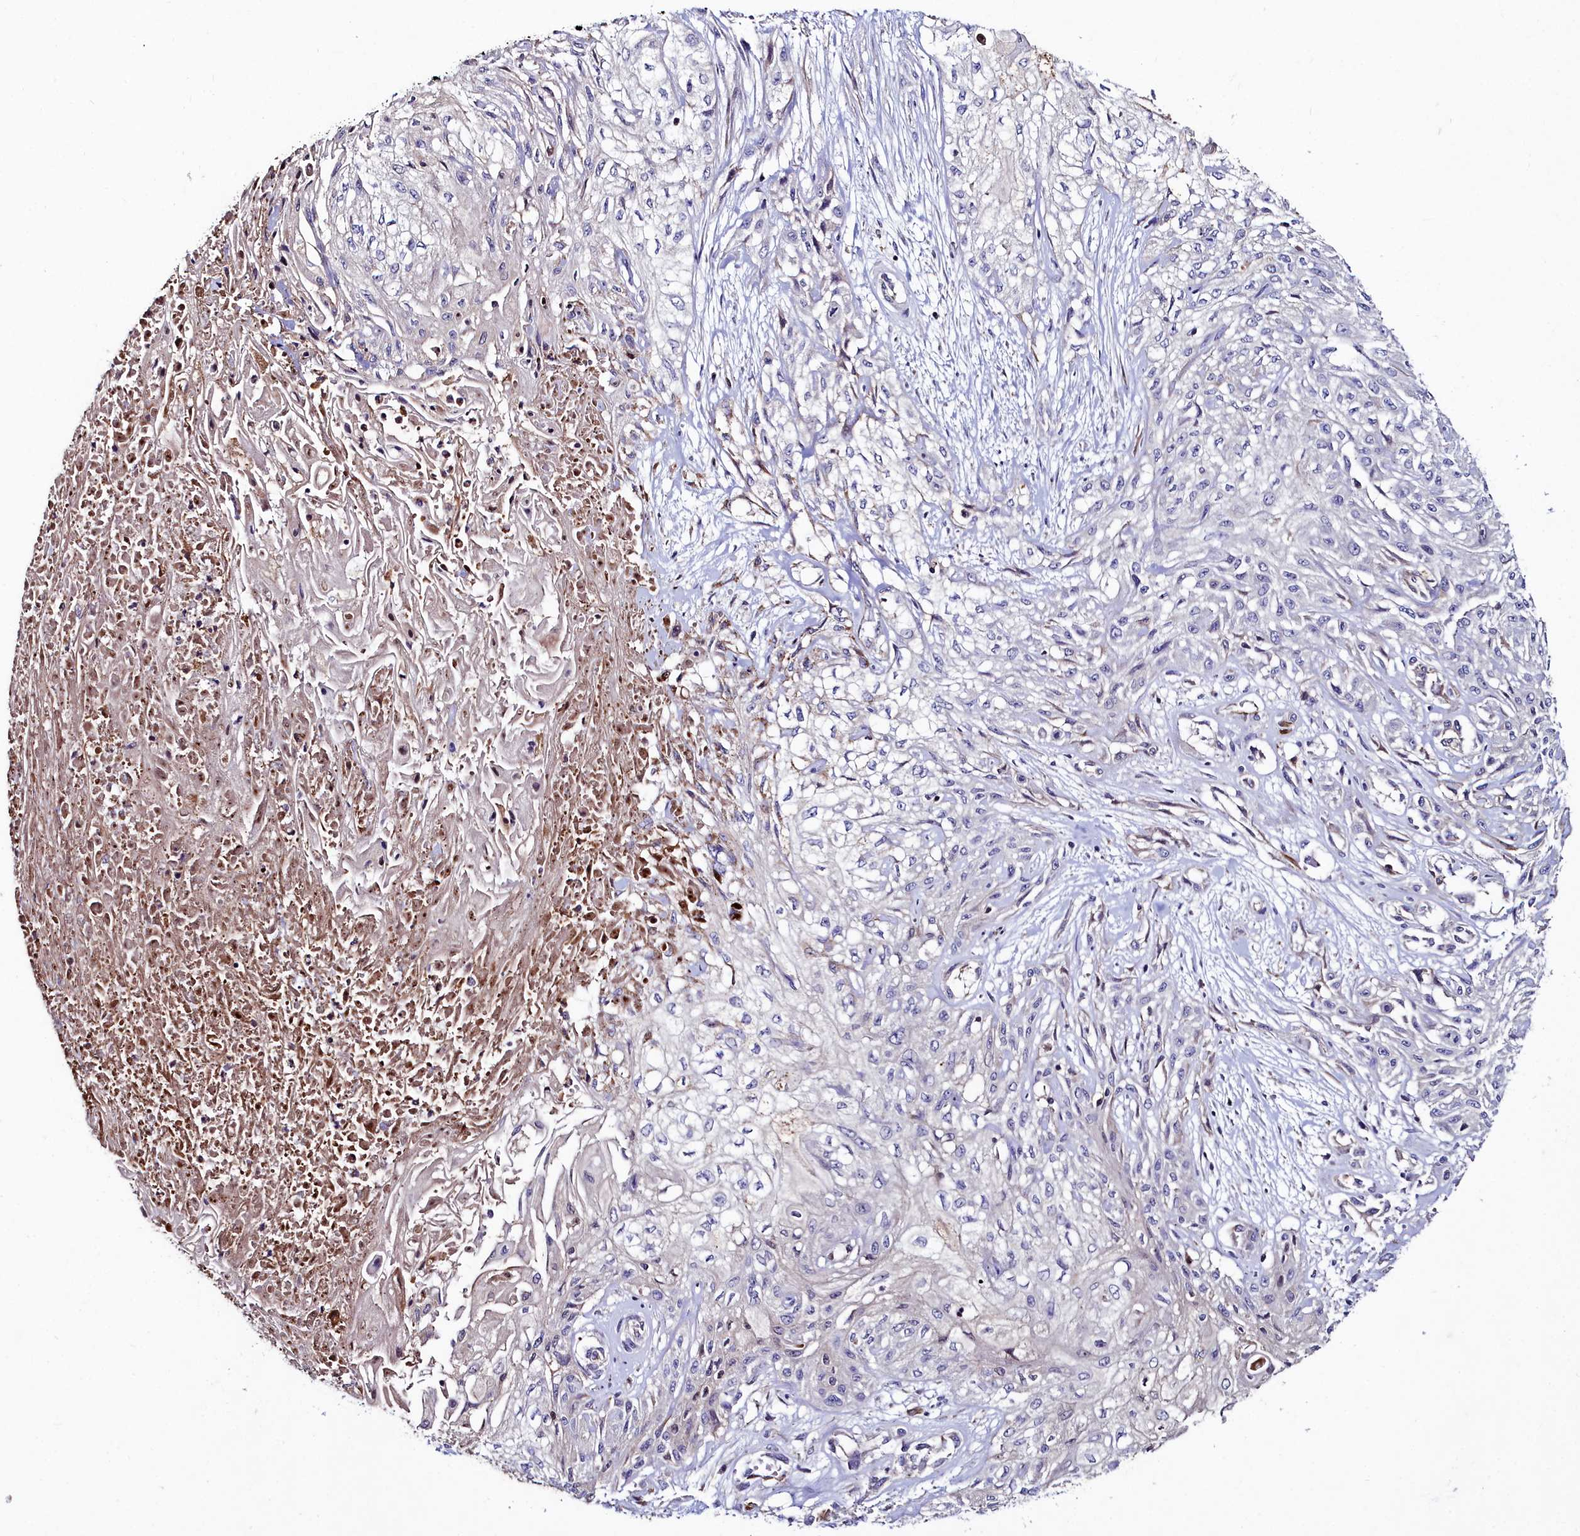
{"staining": {"intensity": "negative", "quantity": "none", "location": "none"}, "tissue": "skin cancer", "cell_type": "Tumor cells", "image_type": "cancer", "snomed": [{"axis": "morphology", "description": "Squamous cell carcinoma, NOS"}, {"axis": "morphology", "description": "Squamous cell carcinoma, metastatic, NOS"}, {"axis": "topography", "description": "Skin"}, {"axis": "topography", "description": "Lymph node"}], "caption": "Immunohistochemistry histopathology image of neoplastic tissue: human skin metastatic squamous cell carcinoma stained with DAB (3,3'-diaminobenzidine) shows no significant protein positivity in tumor cells. (Brightfield microscopy of DAB (3,3'-diaminobenzidine) immunohistochemistry at high magnification).", "gene": "AMBRA1", "patient": {"sex": "male", "age": 75}}